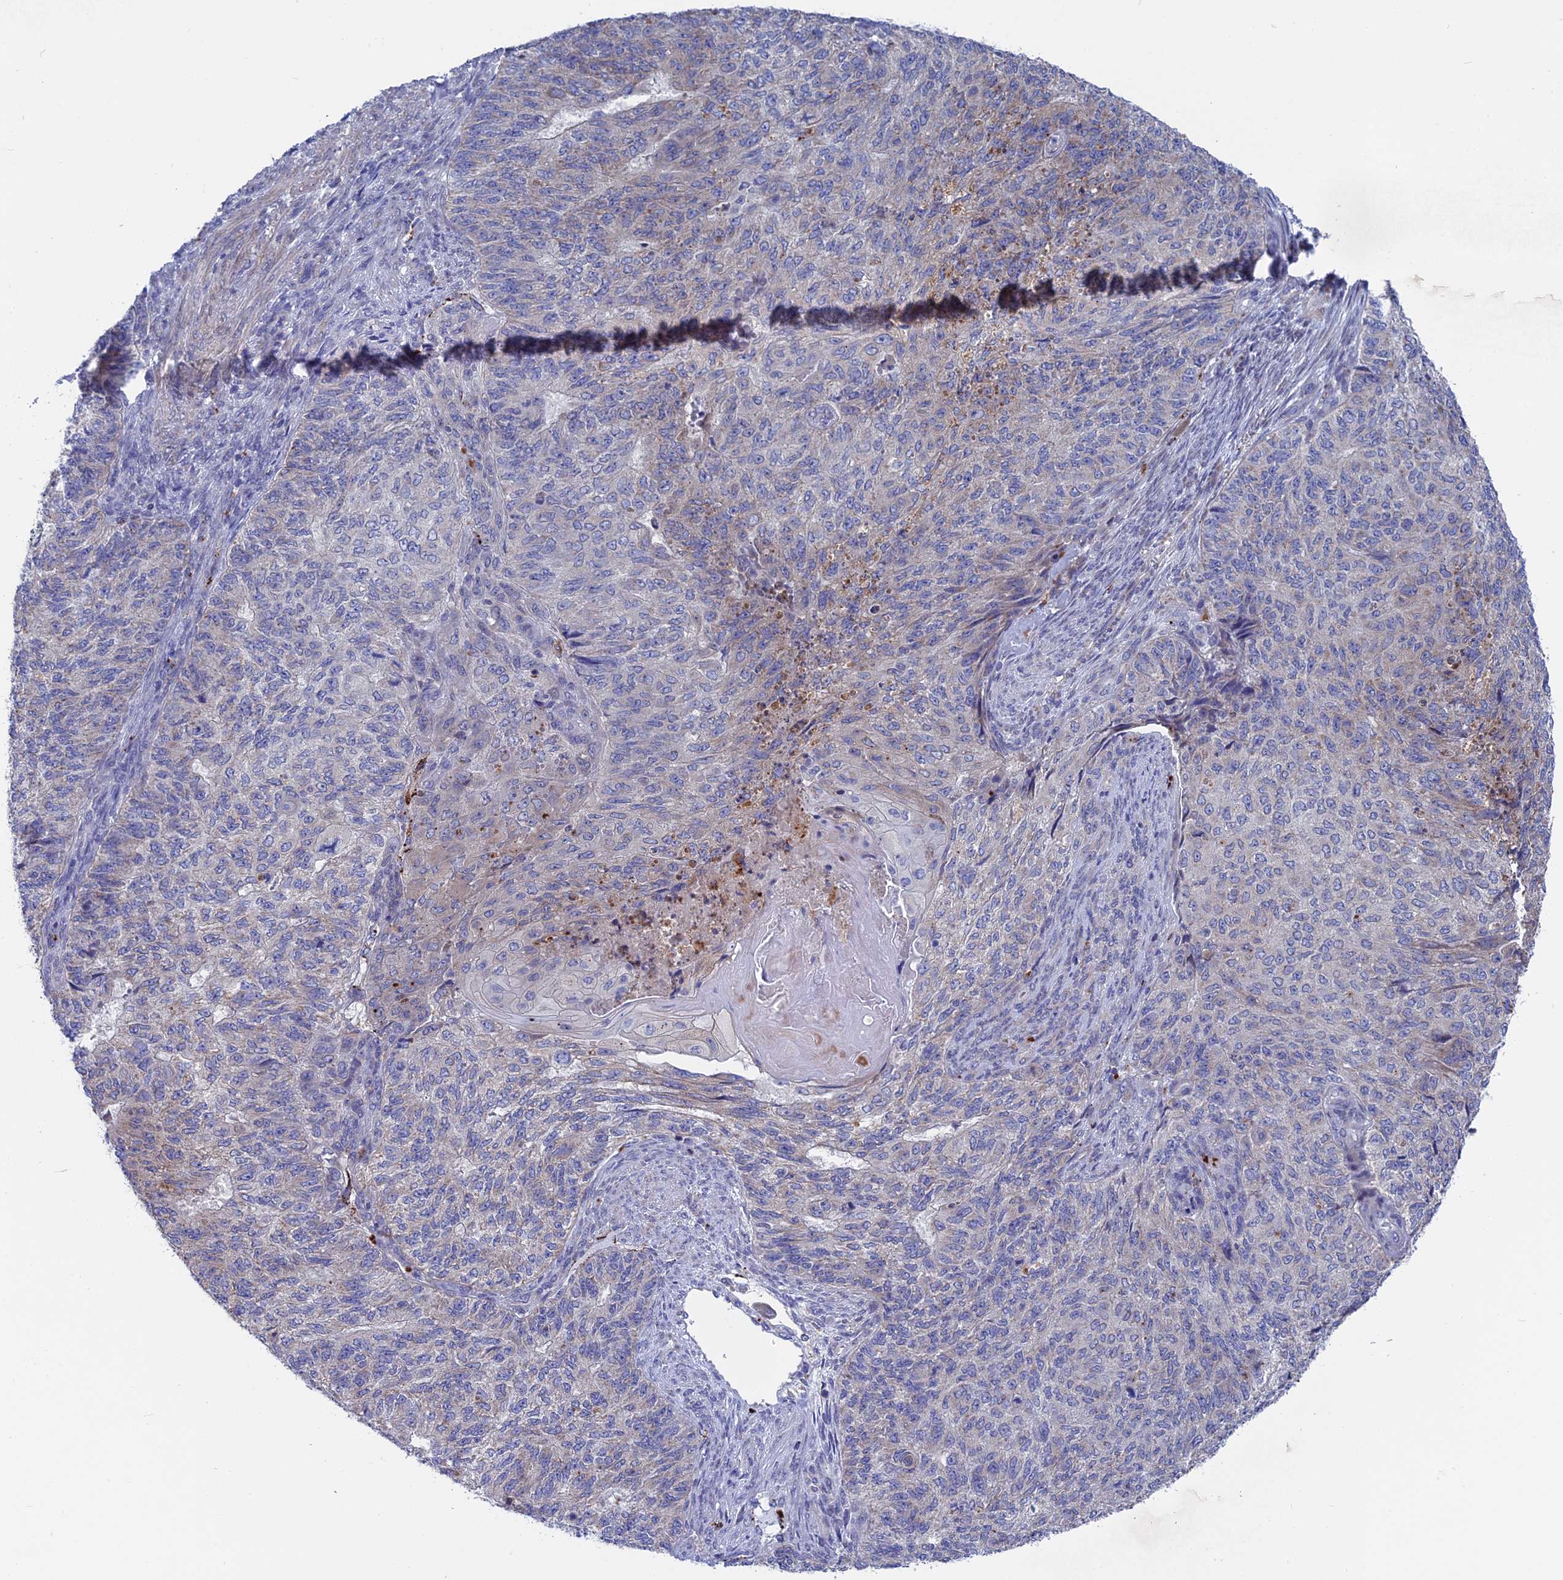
{"staining": {"intensity": "weak", "quantity": "<25%", "location": "cytoplasmic/membranous"}, "tissue": "endometrial cancer", "cell_type": "Tumor cells", "image_type": "cancer", "snomed": [{"axis": "morphology", "description": "Adenocarcinoma, NOS"}, {"axis": "topography", "description": "Endometrium"}], "caption": "There is no significant staining in tumor cells of endometrial cancer (adenocarcinoma).", "gene": "AK4", "patient": {"sex": "female", "age": 32}}